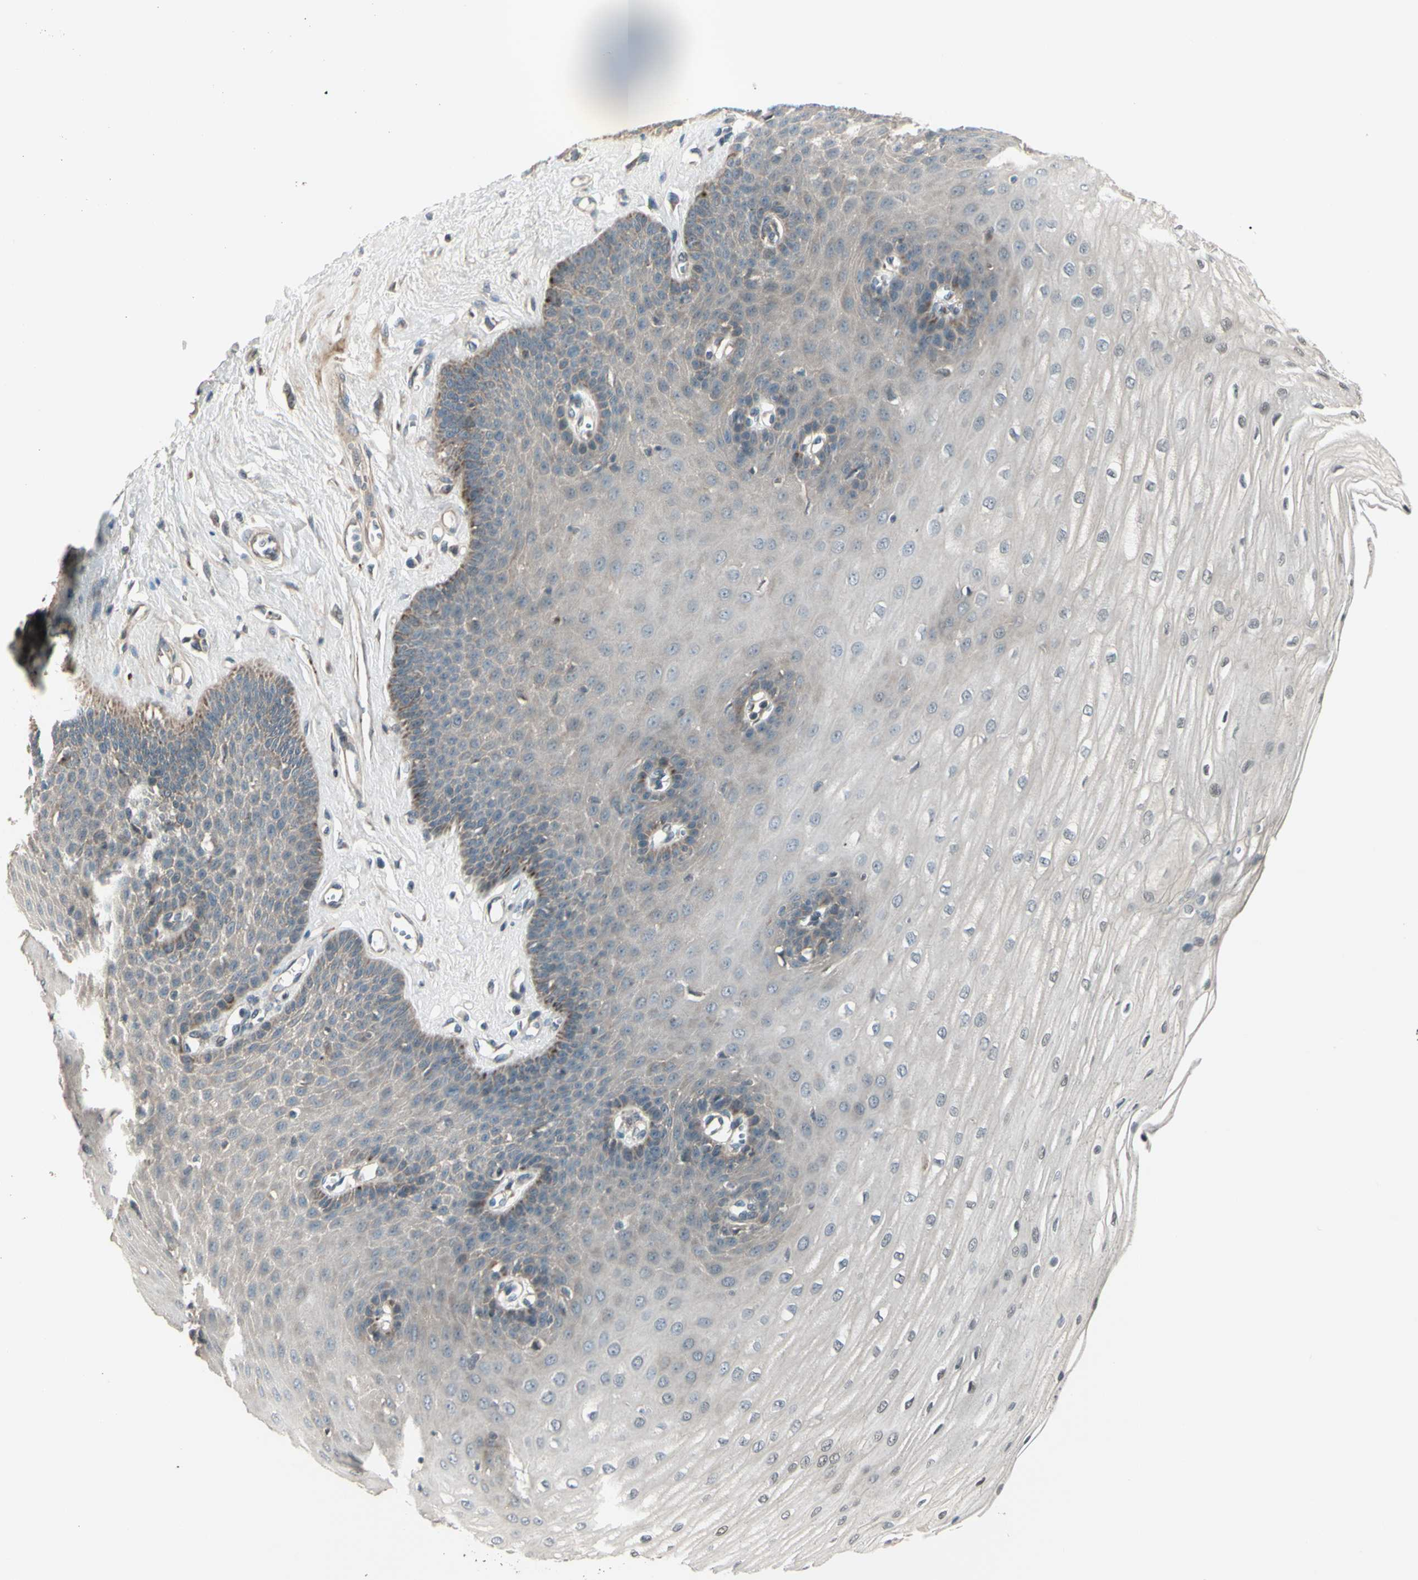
{"staining": {"intensity": "weak", "quantity": "25%-75%", "location": "cytoplasmic/membranous"}, "tissue": "esophagus", "cell_type": "Squamous epithelial cells", "image_type": "normal", "snomed": [{"axis": "morphology", "description": "Normal tissue, NOS"}, {"axis": "morphology", "description": "Squamous cell carcinoma, NOS"}, {"axis": "topography", "description": "Esophagus"}], "caption": "This image exhibits benign esophagus stained with IHC to label a protein in brown. The cytoplasmic/membranous of squamous epithelial cells show weak positivity for the protein. Nuclei are counter-stained blue.", "gene": "OSTM1", "patient": {"sex": "male", "age": 65}}